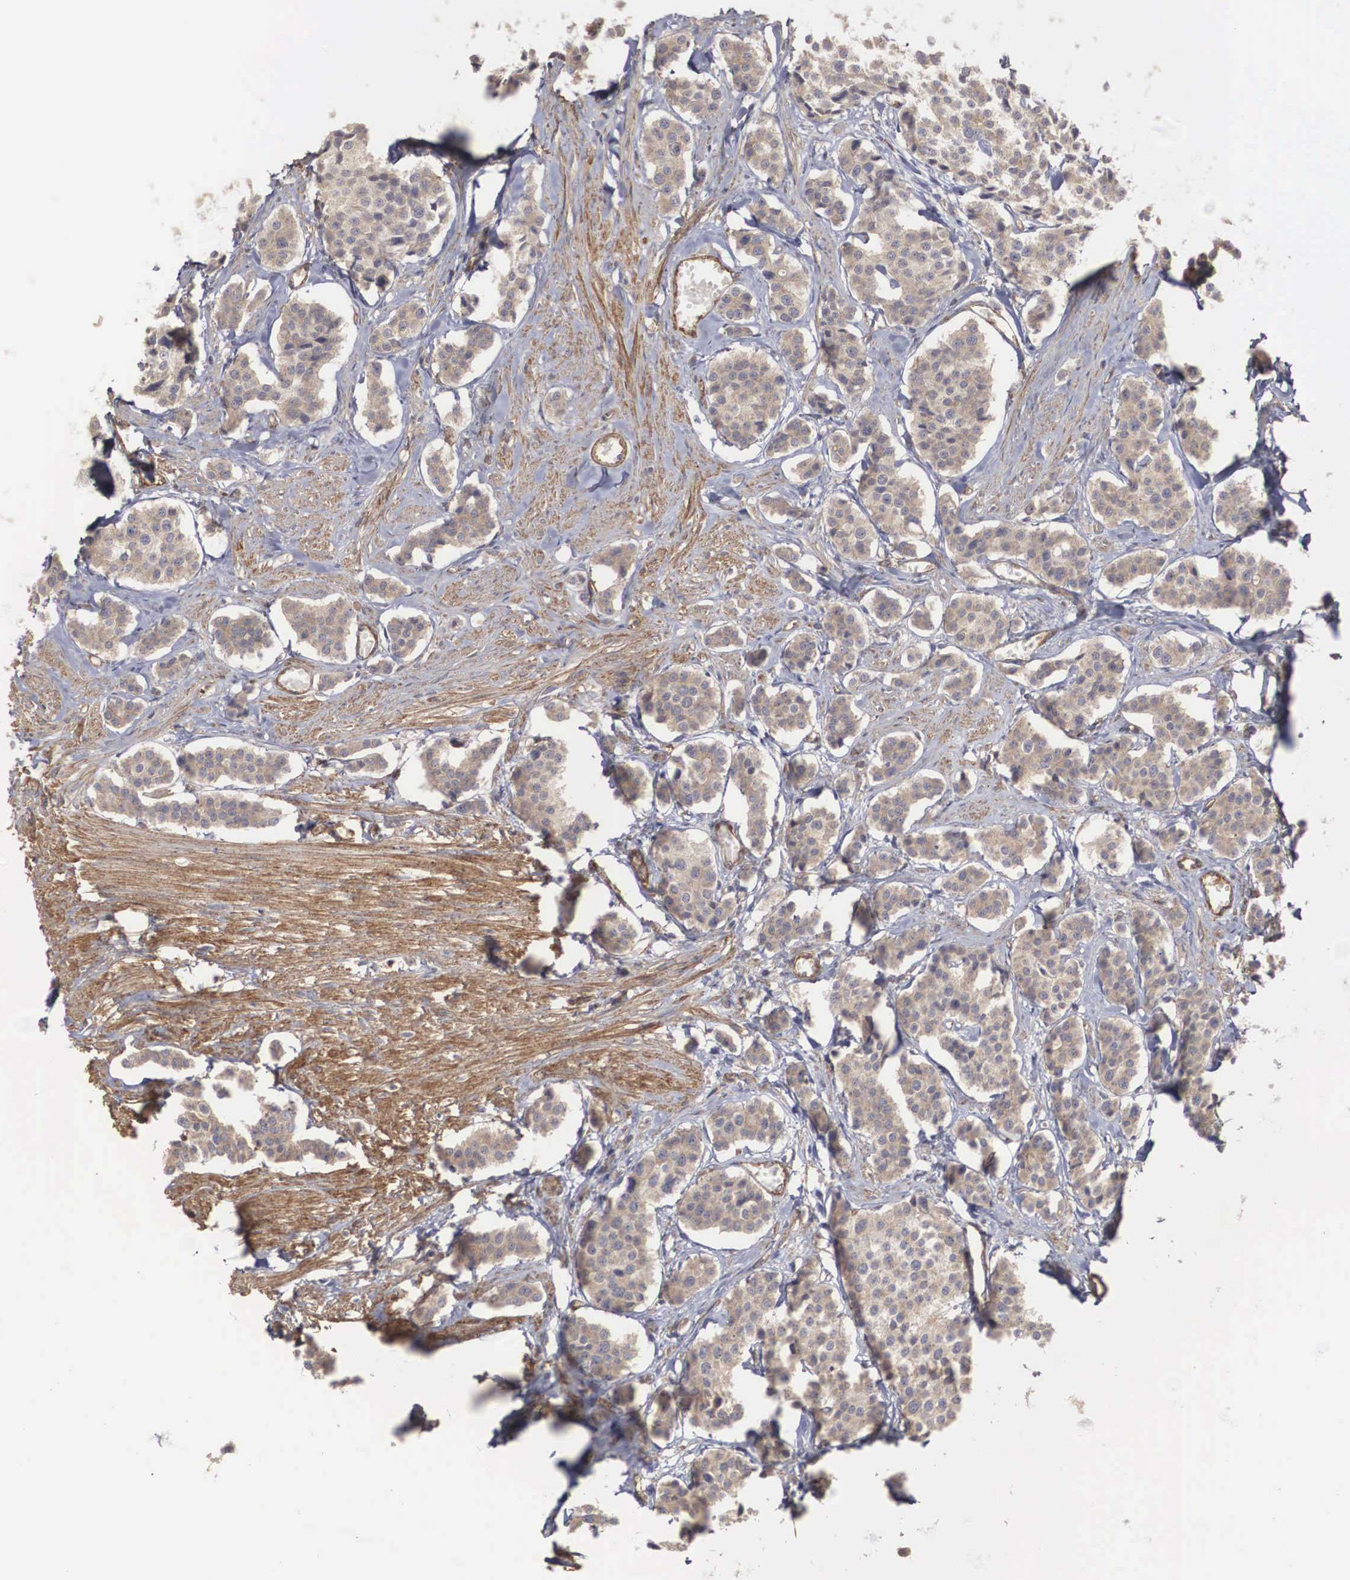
{"staining": {"intensity": "moderate", "quantity": ">75%", "location": "cytoplasmic/membranous"}, "tissue": "carcinoid", "cell_type": "Tumor cells", "image_type": "cancer", "snomed": [{"axis": "morphology", "description": "Carcinoid, malignant, NOS"}, {"axis": "topography", "description": "Small intestine"}], "caption": "Malignant carcinoid tissue displays moderate cytoplasmic/membranous positivity in about >75% of tumor cells, visualized by immunohistochemistry. (DAB IHC, brown staining for protein, blue staining for nuclei).", "gene": "ARMCX4", "patient": {"sex": "male", "age": 60}}